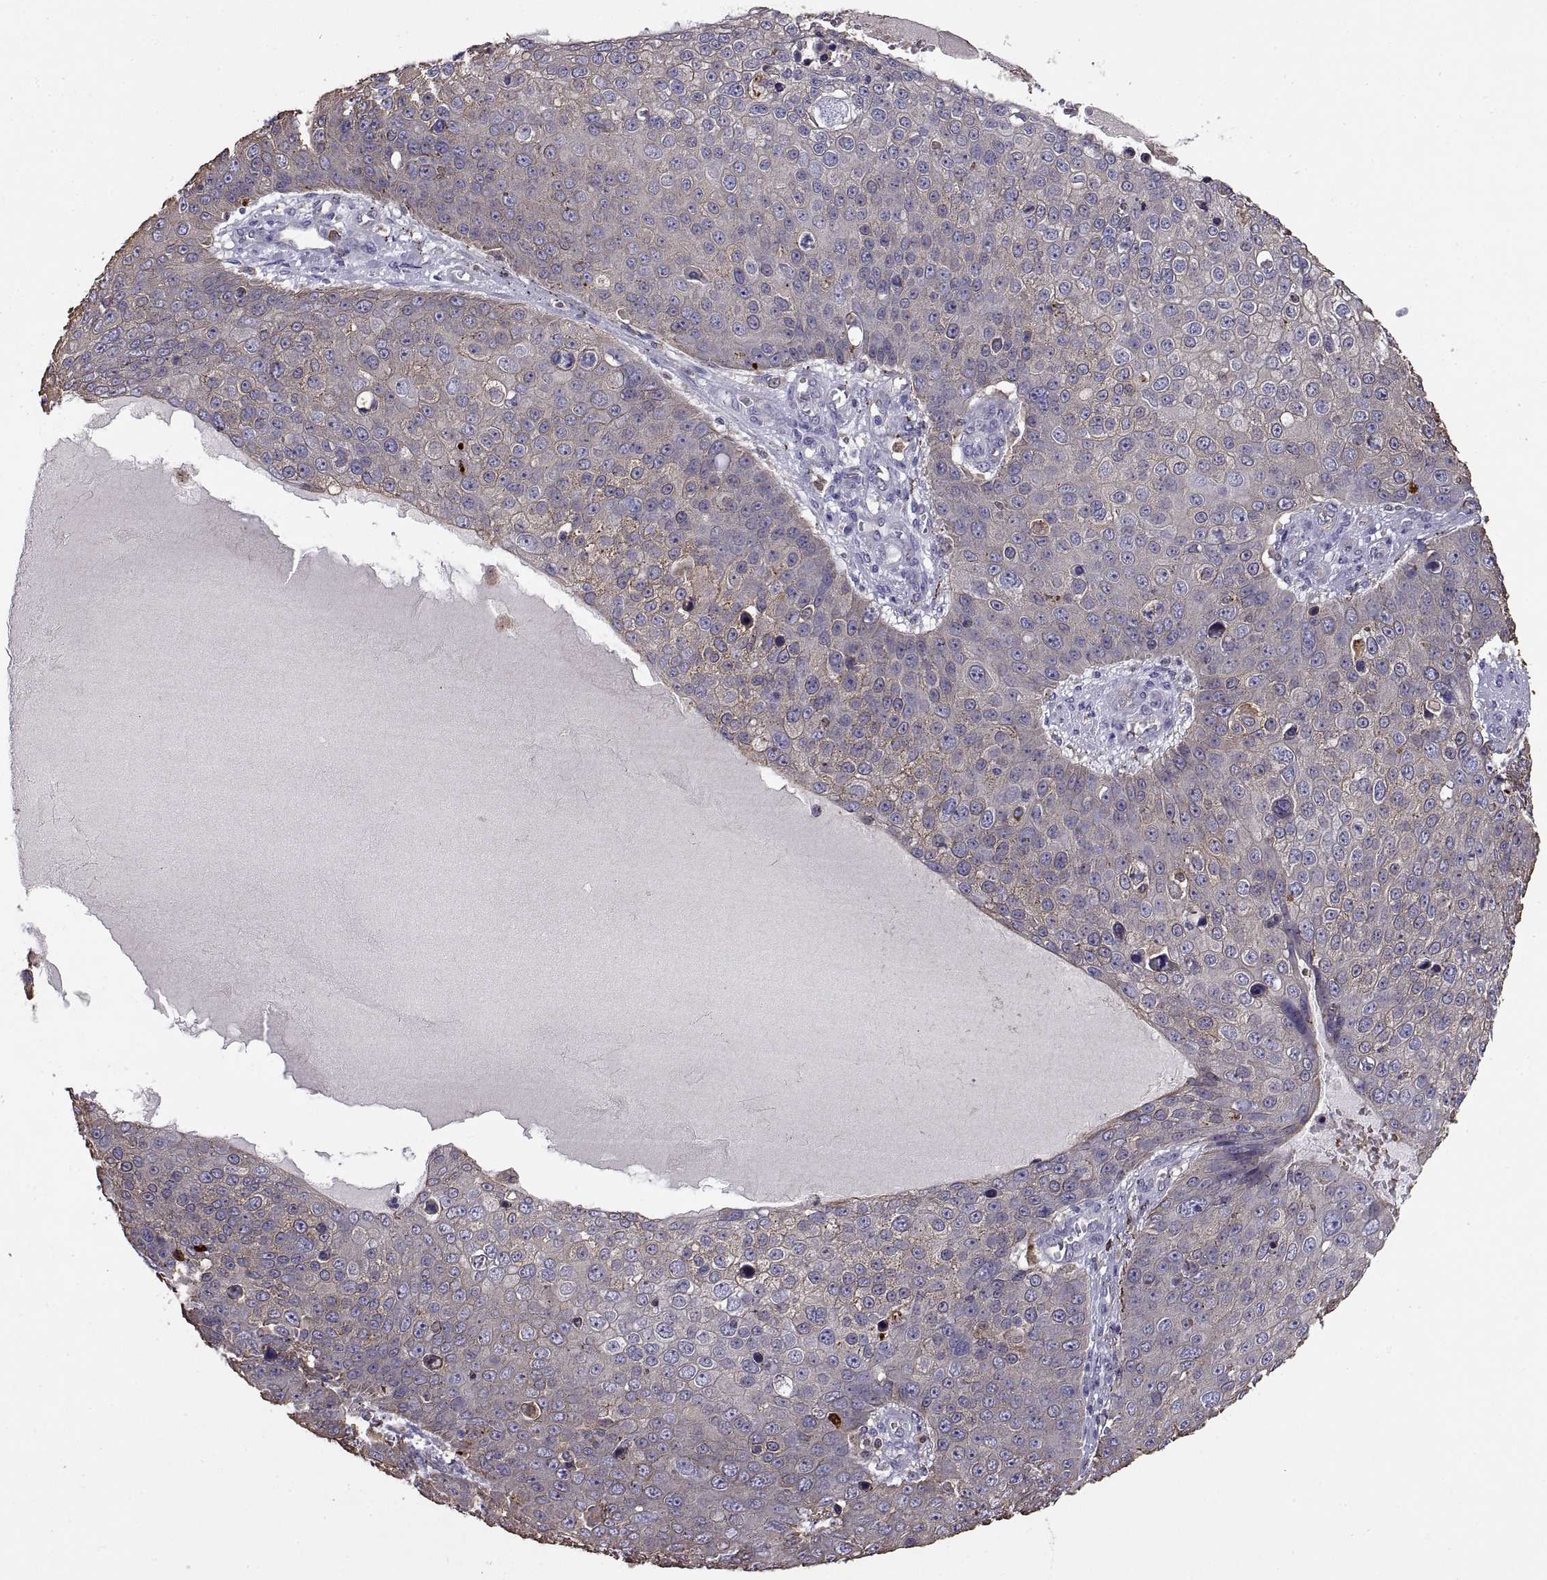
{"staining": {"intensity": "negative", "quantity": "none", "location": "none"}, "tissue": "skin cancer", "cell_type": "Tumor cells", "image_type": "cancer", "snomed": [{"axis": "morphology", "description": "Squamous cell carcinoma, NOS"}, {"axis": "topography", "description": "Skin"}], "caption": "Tumor cells show no significant protein expression in skin squamous cell carcinoma. The staining is performed using DAB (3,3'-diaminobenzidine) brown chromogen with nuclei counter-stained in using hematoxylin.", "gene": "DOK3", "patient": {"sex": "male", "age": 71}}